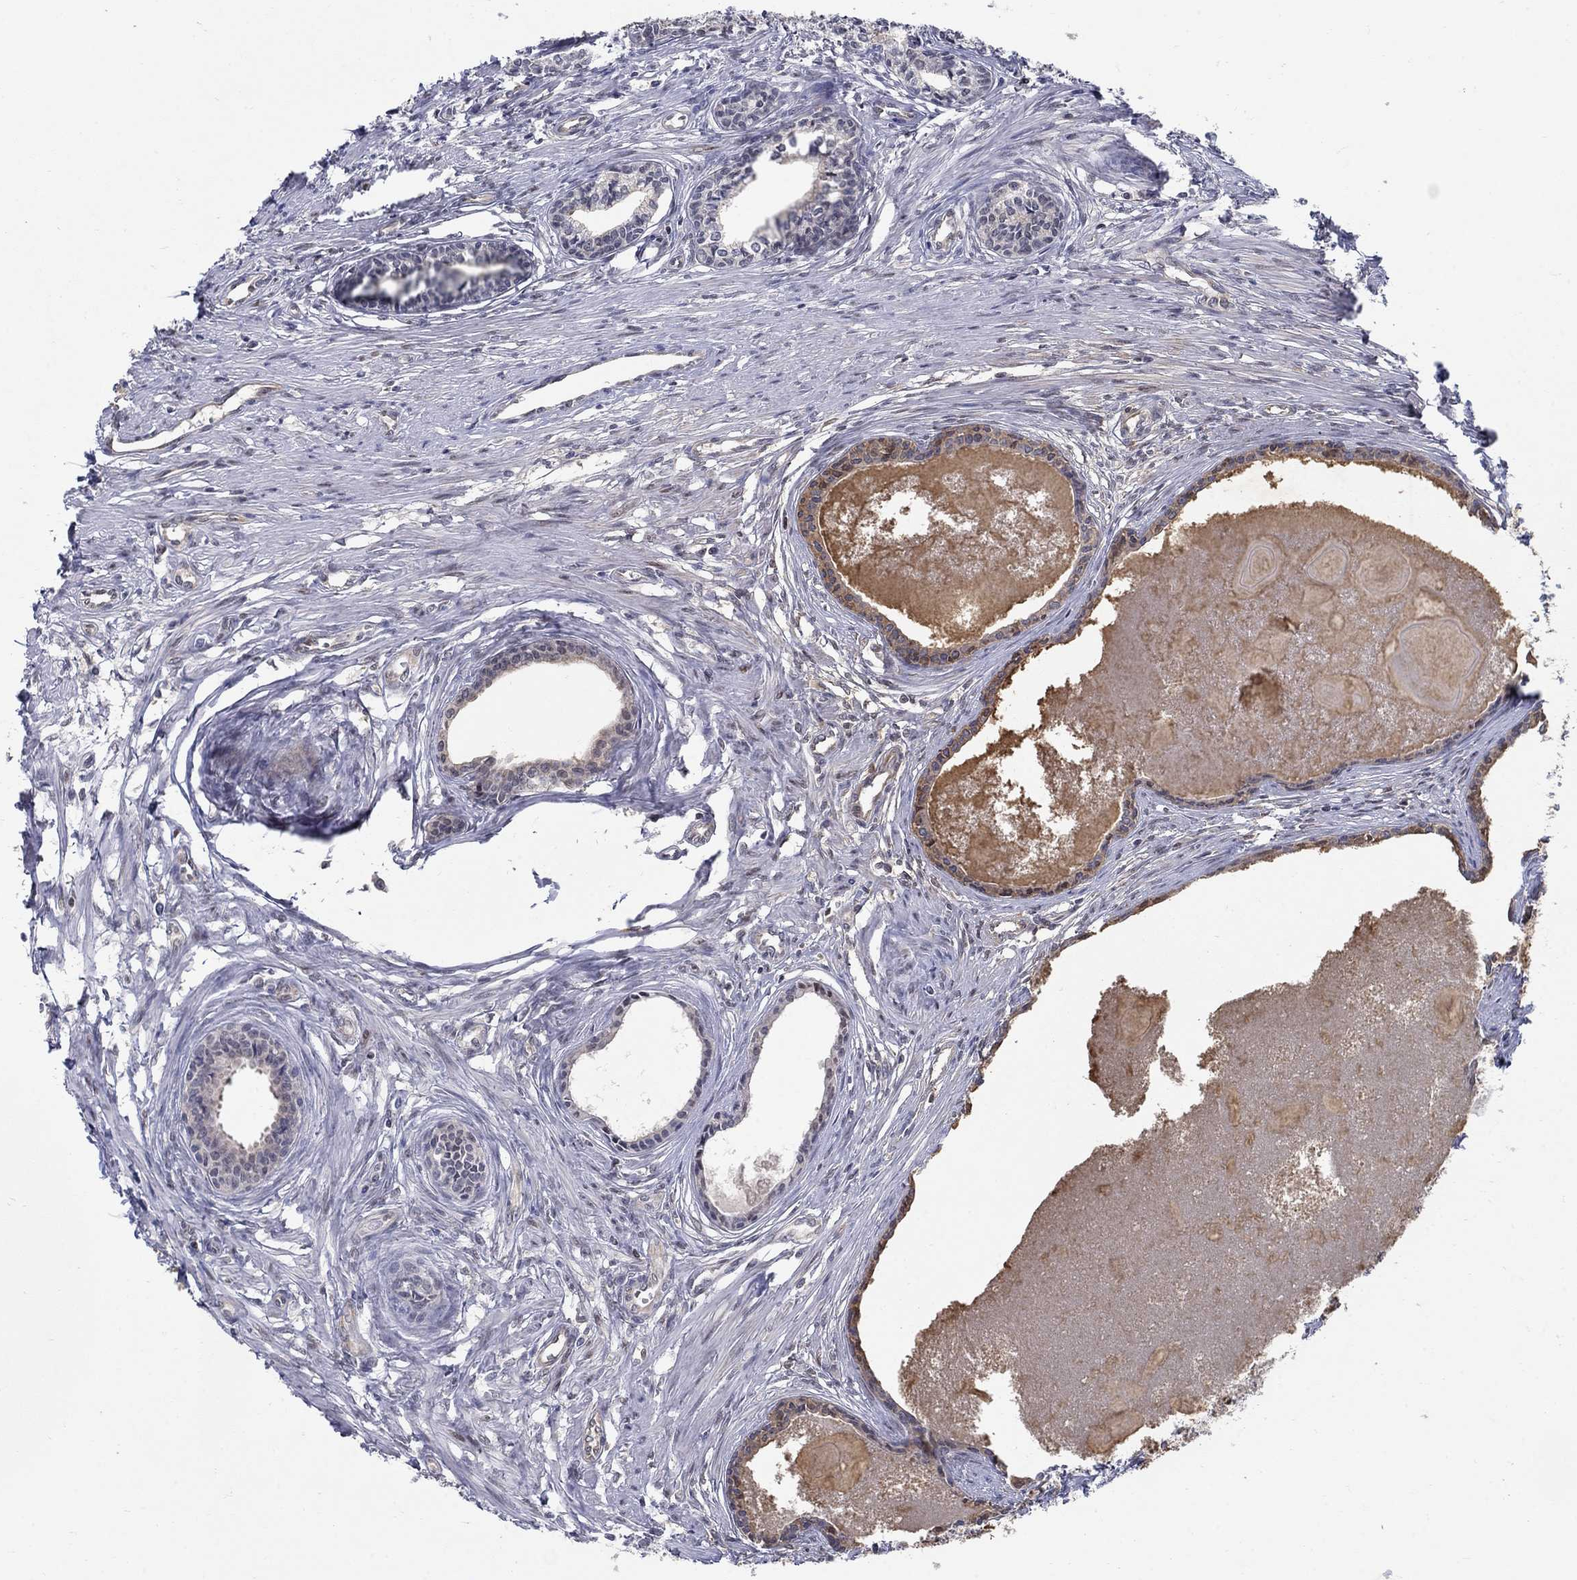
{"staining": {"intensity": "weak", "quantity": "<25%", "location": "nuclear"}, "tissue": "prostate", "cell_type": "Glandular cells", "image_type": "normal", "snomed": [{"axis": "morphology", "description": "Normal tissue, NOS"}, {"axis": "topography", "description": "Prostate"}], "caption": "This is an immunohistochemistry (IHC) micrograph of normal prostate. There is no staining in glandular cells.", "gene": "CENPE", "patient": {"sex": "male", "age": 60}}